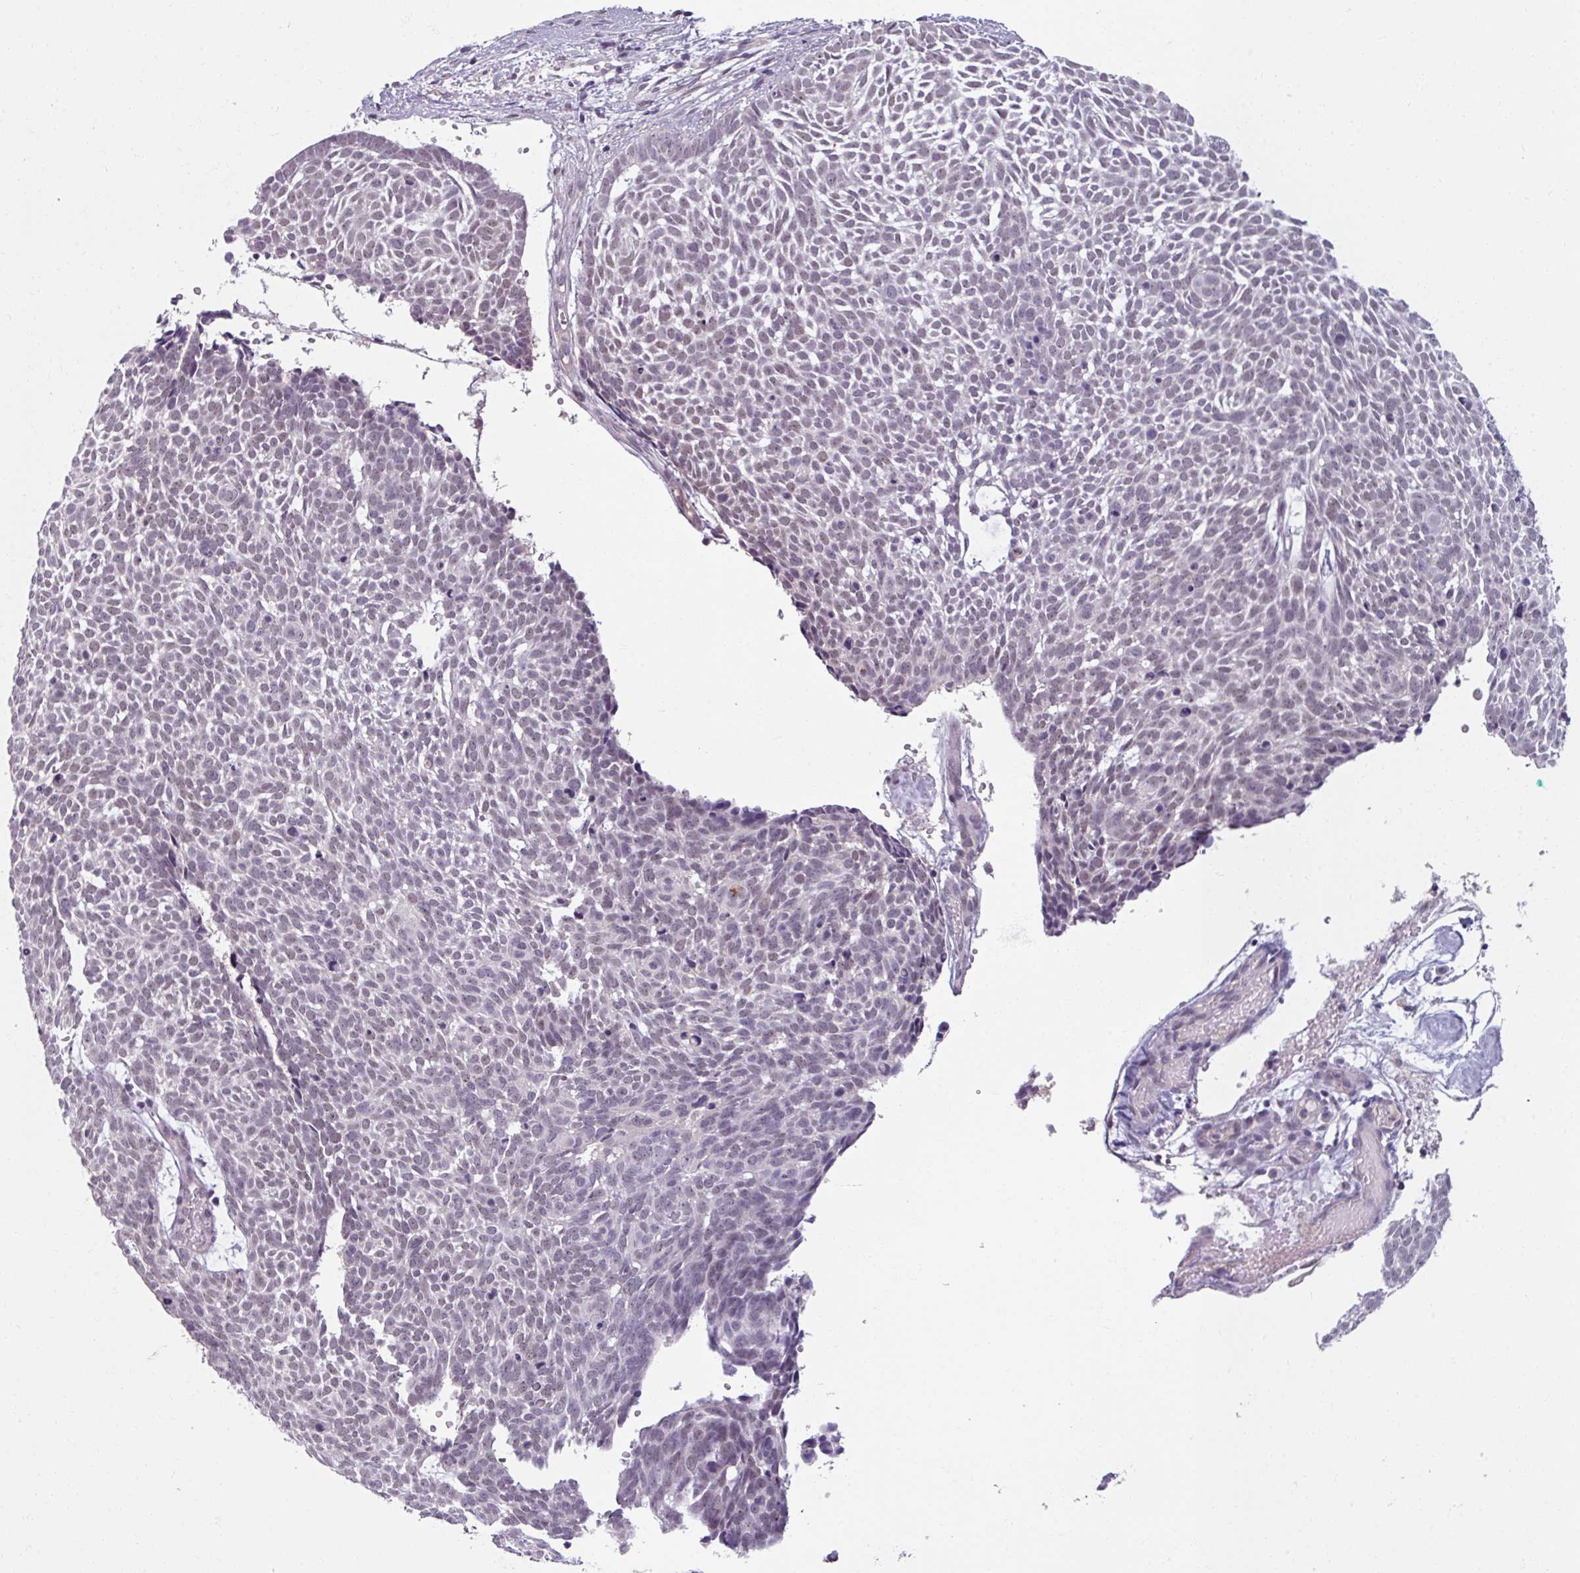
{"staining": {"intensity": "weak", "quantity": "25%-75%", "location": "nuclear"}, "tissue": "skin cancer", "cell_type": "Tumor cells", "image_type": "cancer", "snomed": [{"axis": "morphology", "description": "Basal cell carcinoma"}, {"axis": "topography", "description": "Skin"}], "caption": "This histopathology image exhibits IHC staining of skin basal cell carcinoma, with low weak nuclear positivity in approximately 25%-75% of tumor cells.", "gene": "UVSSA", "patient": {"sex": "male", "age": 61}}